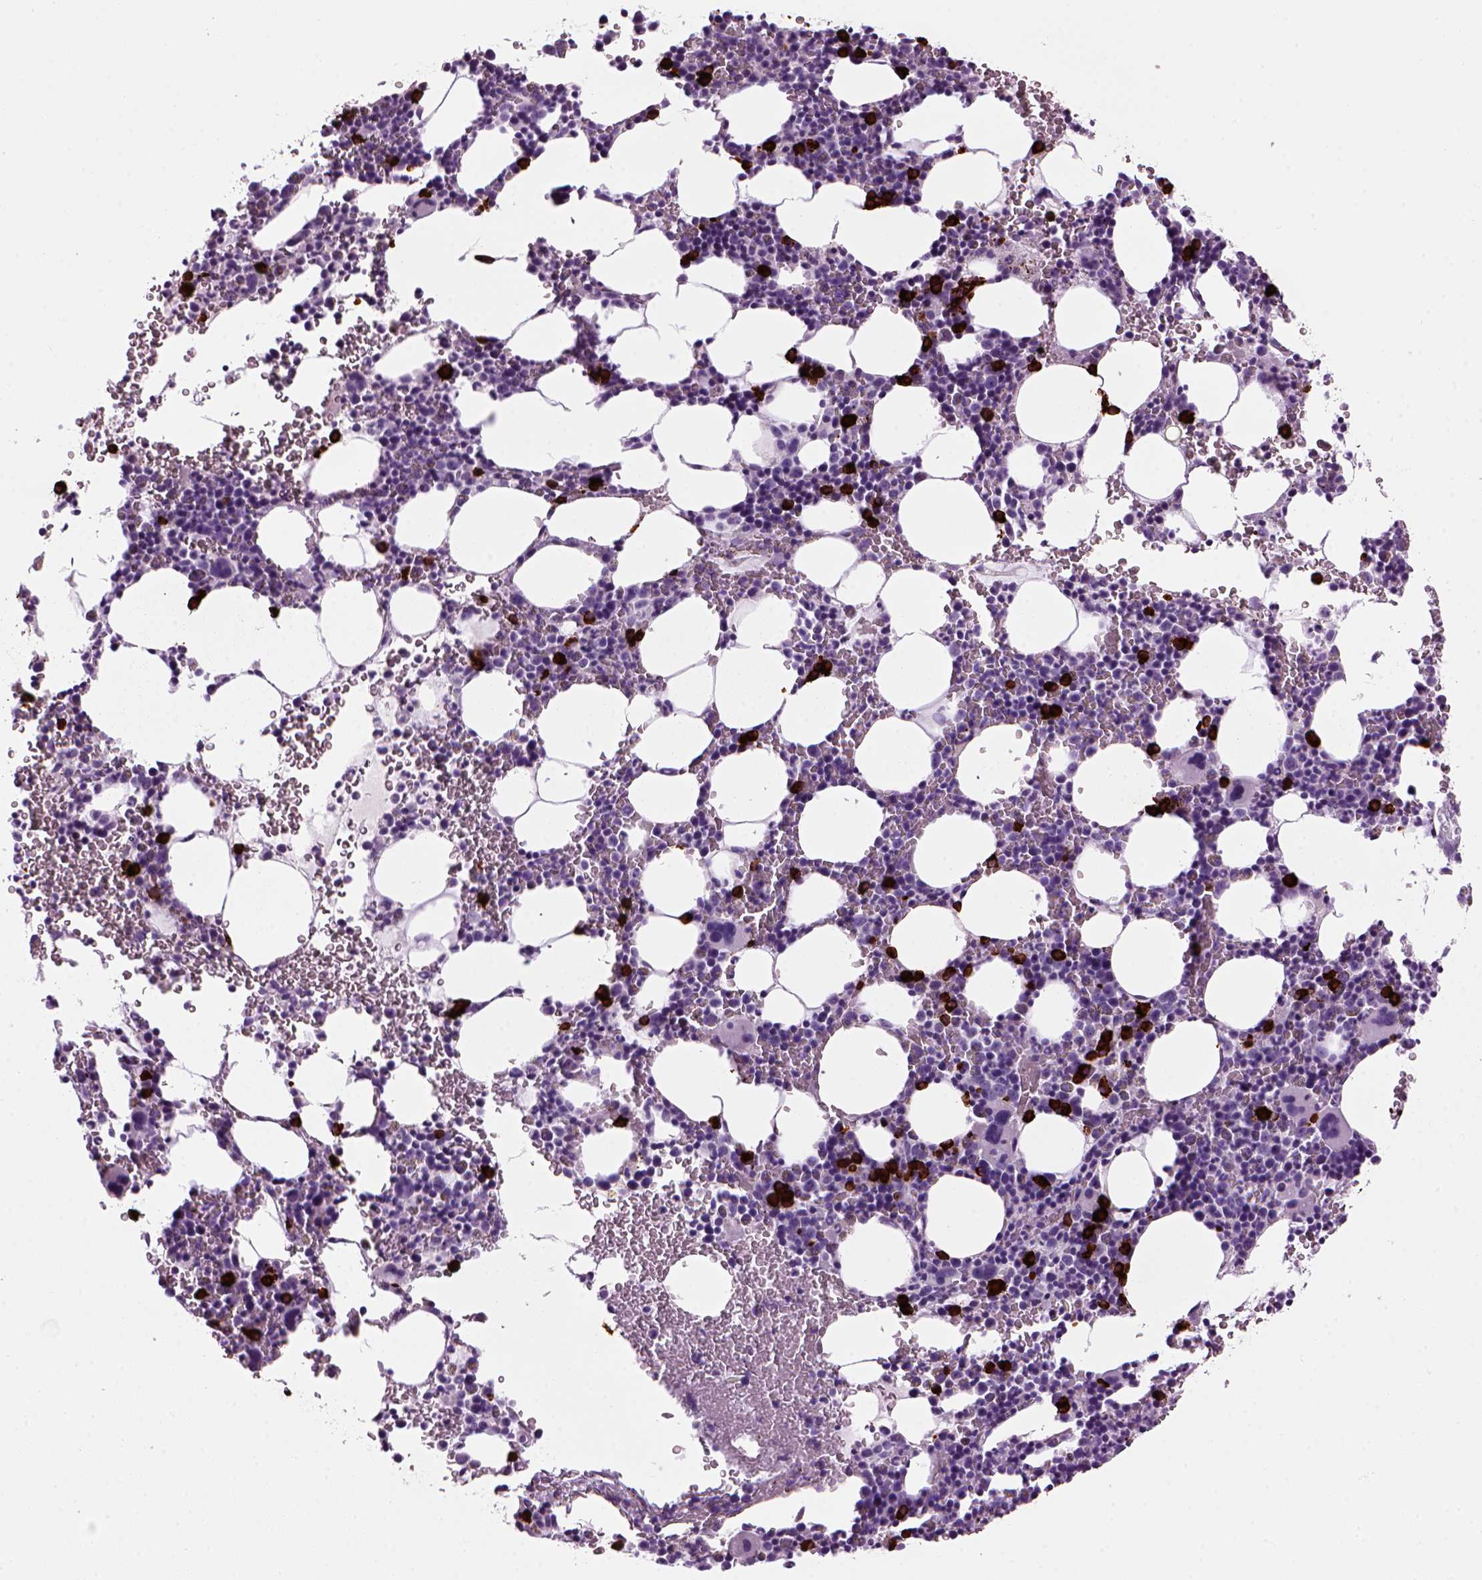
{"staining": {"intensity": "strong", "quantity": "<25%", "location": "cytoplasmic/membranous"}, "tissue": "bone marrow", "cell_type": "Hematopoietic cells", "image_type": "normal", "snomed": [{"axis": "morphology", "description": "Normal tissue, NOS"}, {"axis": "topography", "description": "Bone marrow"}], "caption": "The image demonstrates immunohistochemical staining of normal bone marrow. There is strong cytoplasmic/membranous positivity is appreciated in approximately <25% of hematopoietic cells. (DAB (3,3'-diaminobenzidine) IHC, brown staining for protein, blue staining for nuclei).", "gene": "MZB1", "patient": {"sex": "male", "age": 82}}